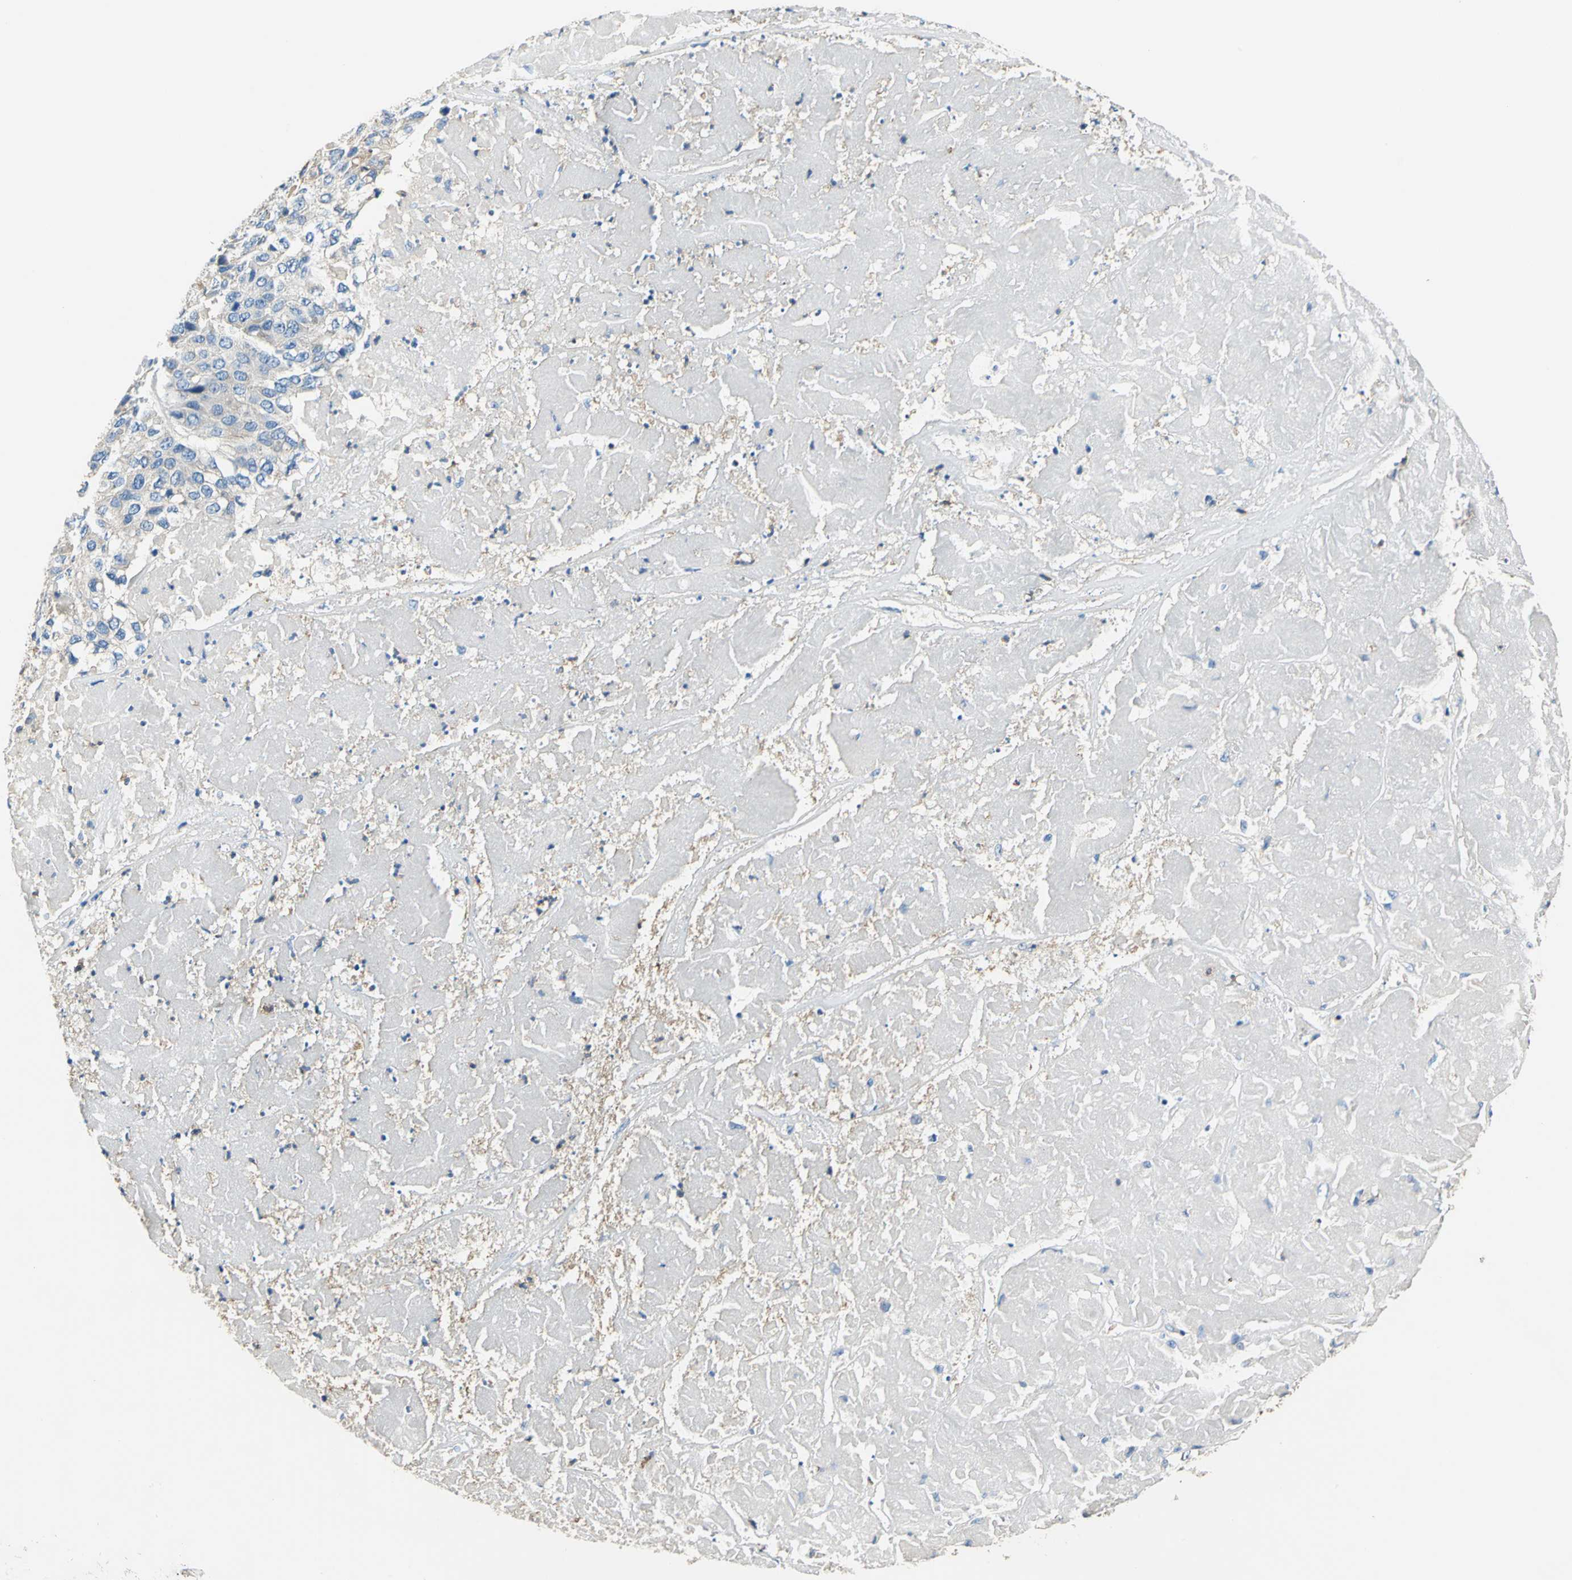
{"staining": {"intensity": "weak", "quantity": "25%-75%", "location": "cytoplasmic/membranous"}, "tissue": "pancreatic cancer", "cell_type": "Tumor cells", "image_type": "cancer", "snomed": [{"axis": "morphology", "description": "Adenocarcinoma, NOS"}, {"axis": "topography", "description": "Pancreas"}], "caption": "A low amount of weak cytoplasmic/membranous staining is seen in approximately 25%-75% of tumor cells in pancreatic adenocarcinoma tissue.", "gene": "SEPTIN6", "patient": {"sex": "male", "age": 50}}